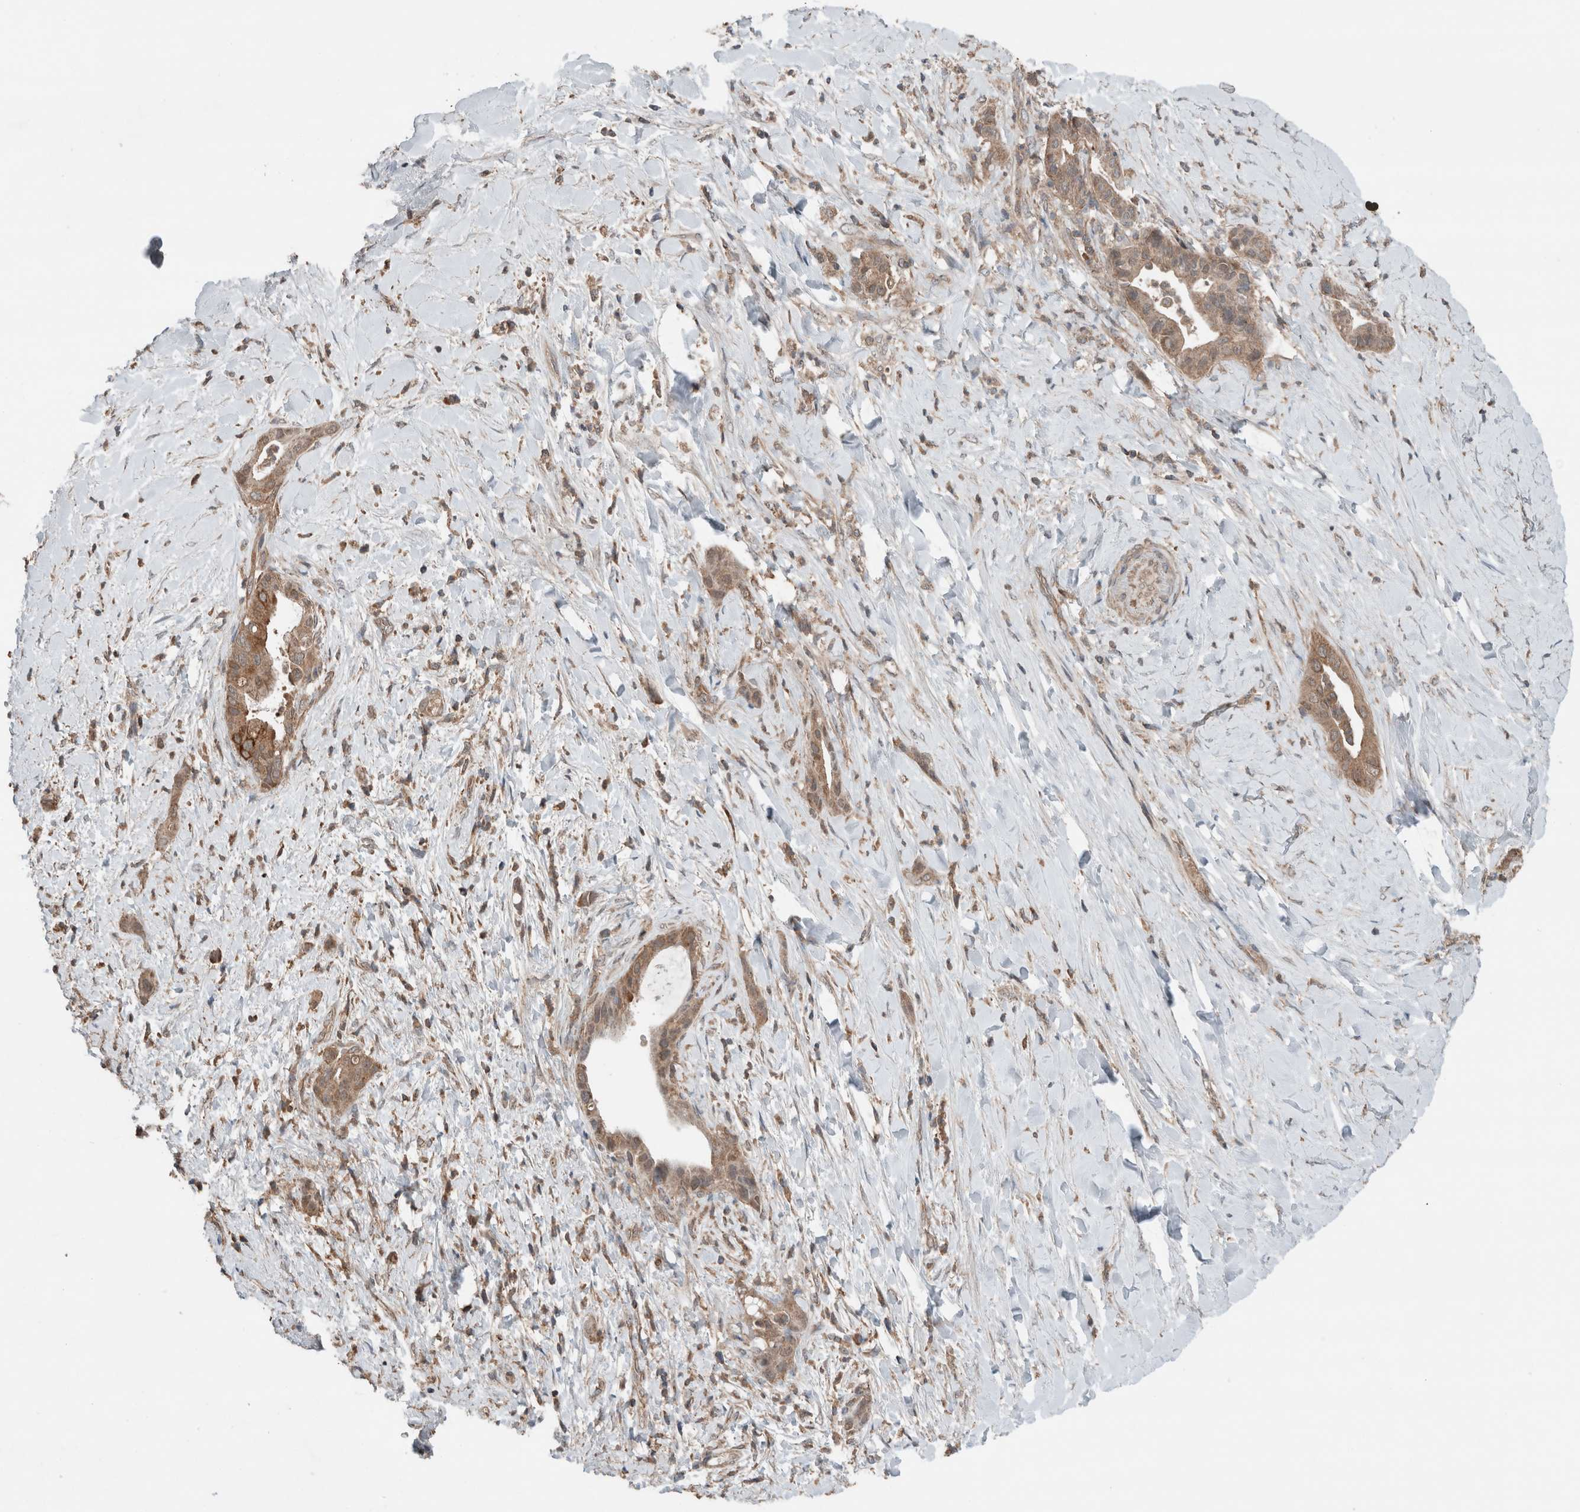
{"staining": {"intensity": "moderate", "quantity": ">75%", "location": "cytoplasmic/membranous"}, "tissue": "liver cancer", "cell_type": "Tumor cells", "image_type": "cancer", "snomed": [{"axis": "morphology", "description": "Cholangiocarcinoma"}, {"axis": "topography", "description": "Liver"}], "caption": "DAB (3,3'-diaminobenzidine) immunohistochemical staining of liver cancer displays moderate cytoplasmic/membranous protein expression in about >75% of tumor cells.", "gene": "KLK14", "patient": {"sex": "female", "age": 54}}